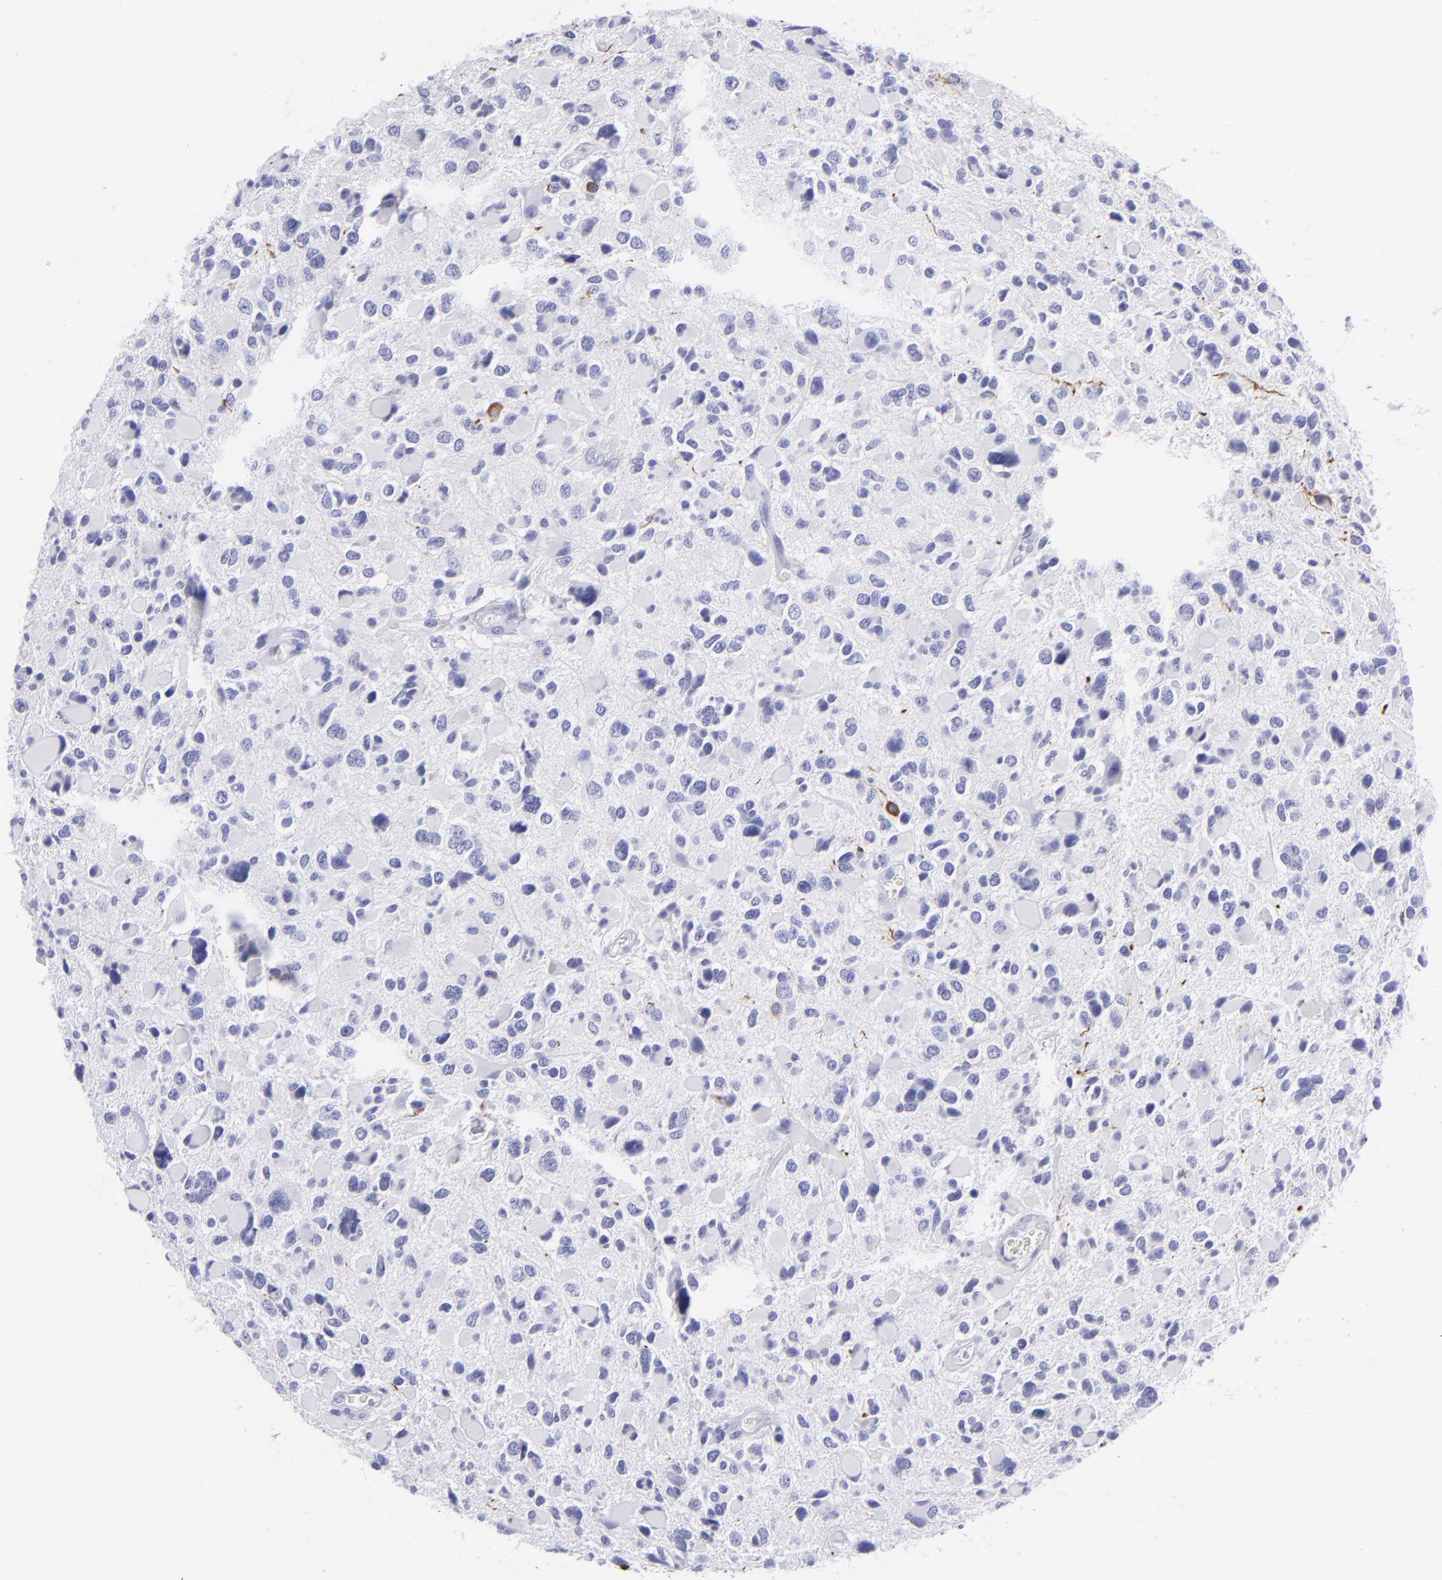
{"staining": {"intensity": "negative", "quantity": "none", "location": "none"}, "tissue": "glioma", "cell_type": "Tumor cells", "image_type": "cancer", "snomed": [{"axis": "morphology", "description": "Glioma, malignant, High grade"}, {"axis": "topography", "description": "Brain"}], "caption": "Protein analysis of glioma shows no significant staining in tumor cells.", "gene": "CNP", "patient": {"sex": "female", "age": 37}}